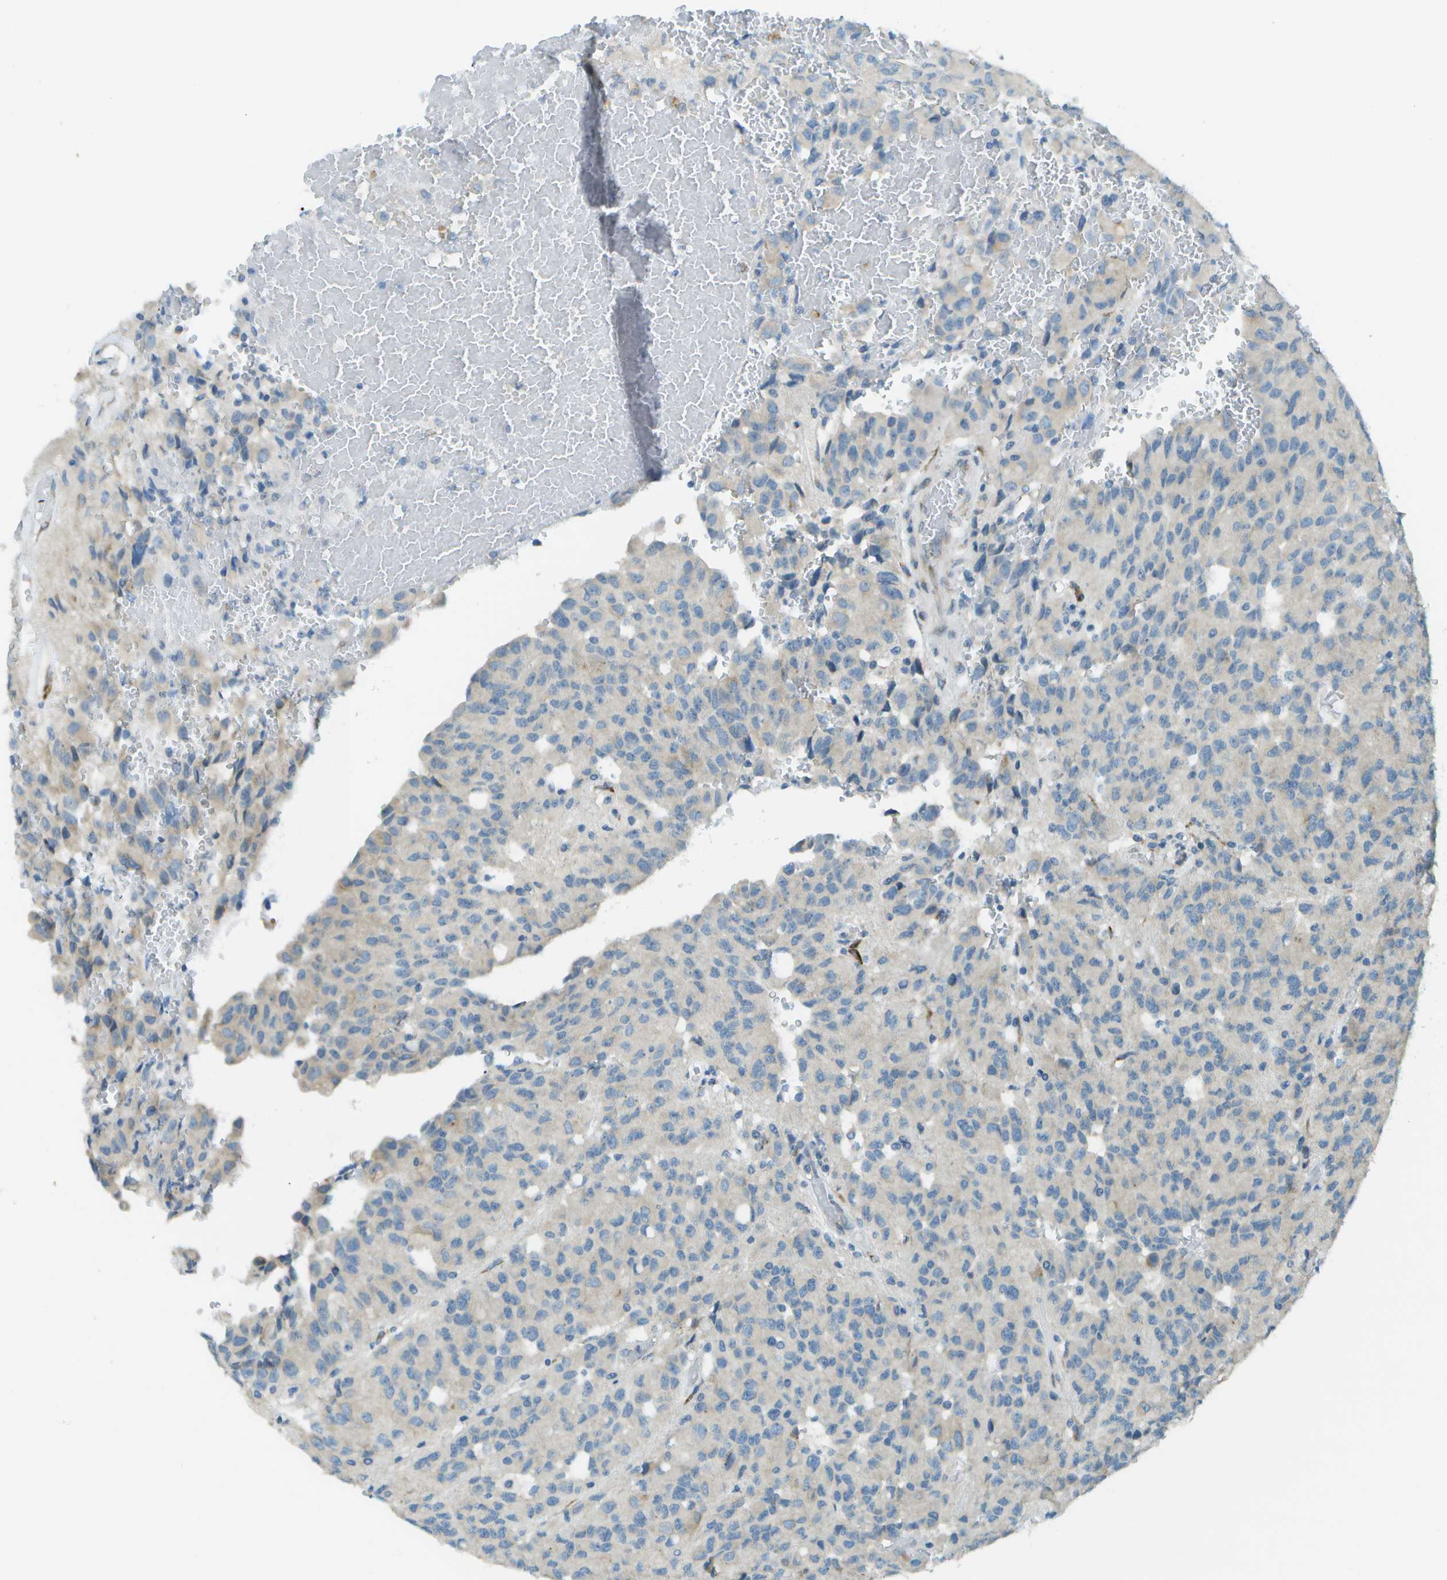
{"staining": {"intensity": "negative", "quantity": "none", "location": "none"}, "tissue": "glioma", "cell_type": "Tumor cells", "image_type": "cancer", "snomed": [{"axis": "morphology", "description": "Glioma, malignant, High grade"}, {"axis": "topography", "description": "Brain"}], "caption": "This is a image of immunohistochemistry (IHC) staining of malignant glioma (high-grade), which shows no positivity in tumor cells.", "gene": "KCTD3", "patient": {"sex": "male", "age": 32}}